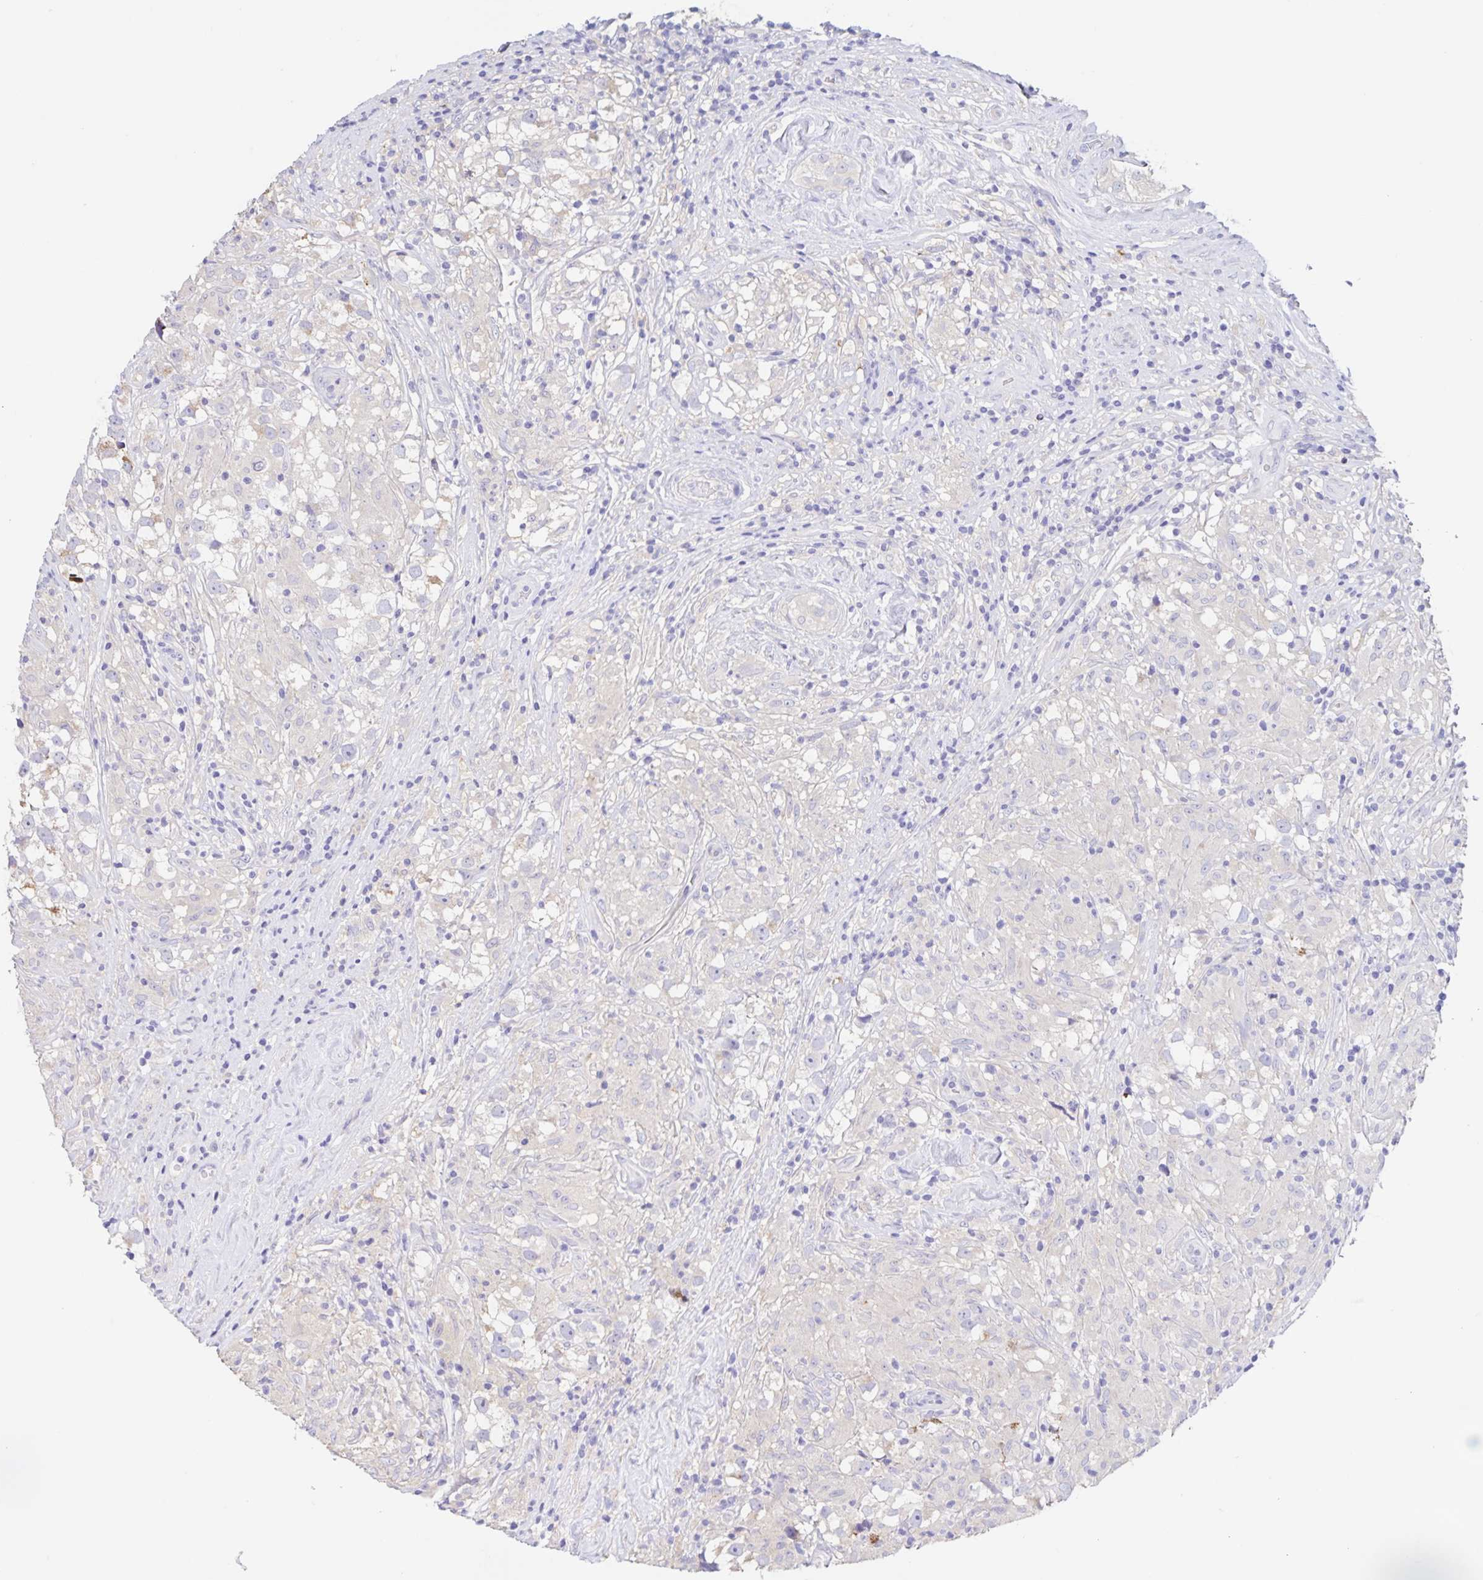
{"staining": {"intensity": "negative", "quantity": "none", "location": "none"}, "tissue": "testis cancer", "cell_type": "Tumor cells", "image_type": "cancer", "snomed": [{"axis": "morphology", "description": "Seminoma, NOS"}, {"axis": "topography", "description": "Testis"}], "caption": "The immunohistochemistry photomicrograph has no significant expression in tumor cells of testis cancer tissue.", "gene": "BOLL", "patient": {"sex": "male", "age": 46}}